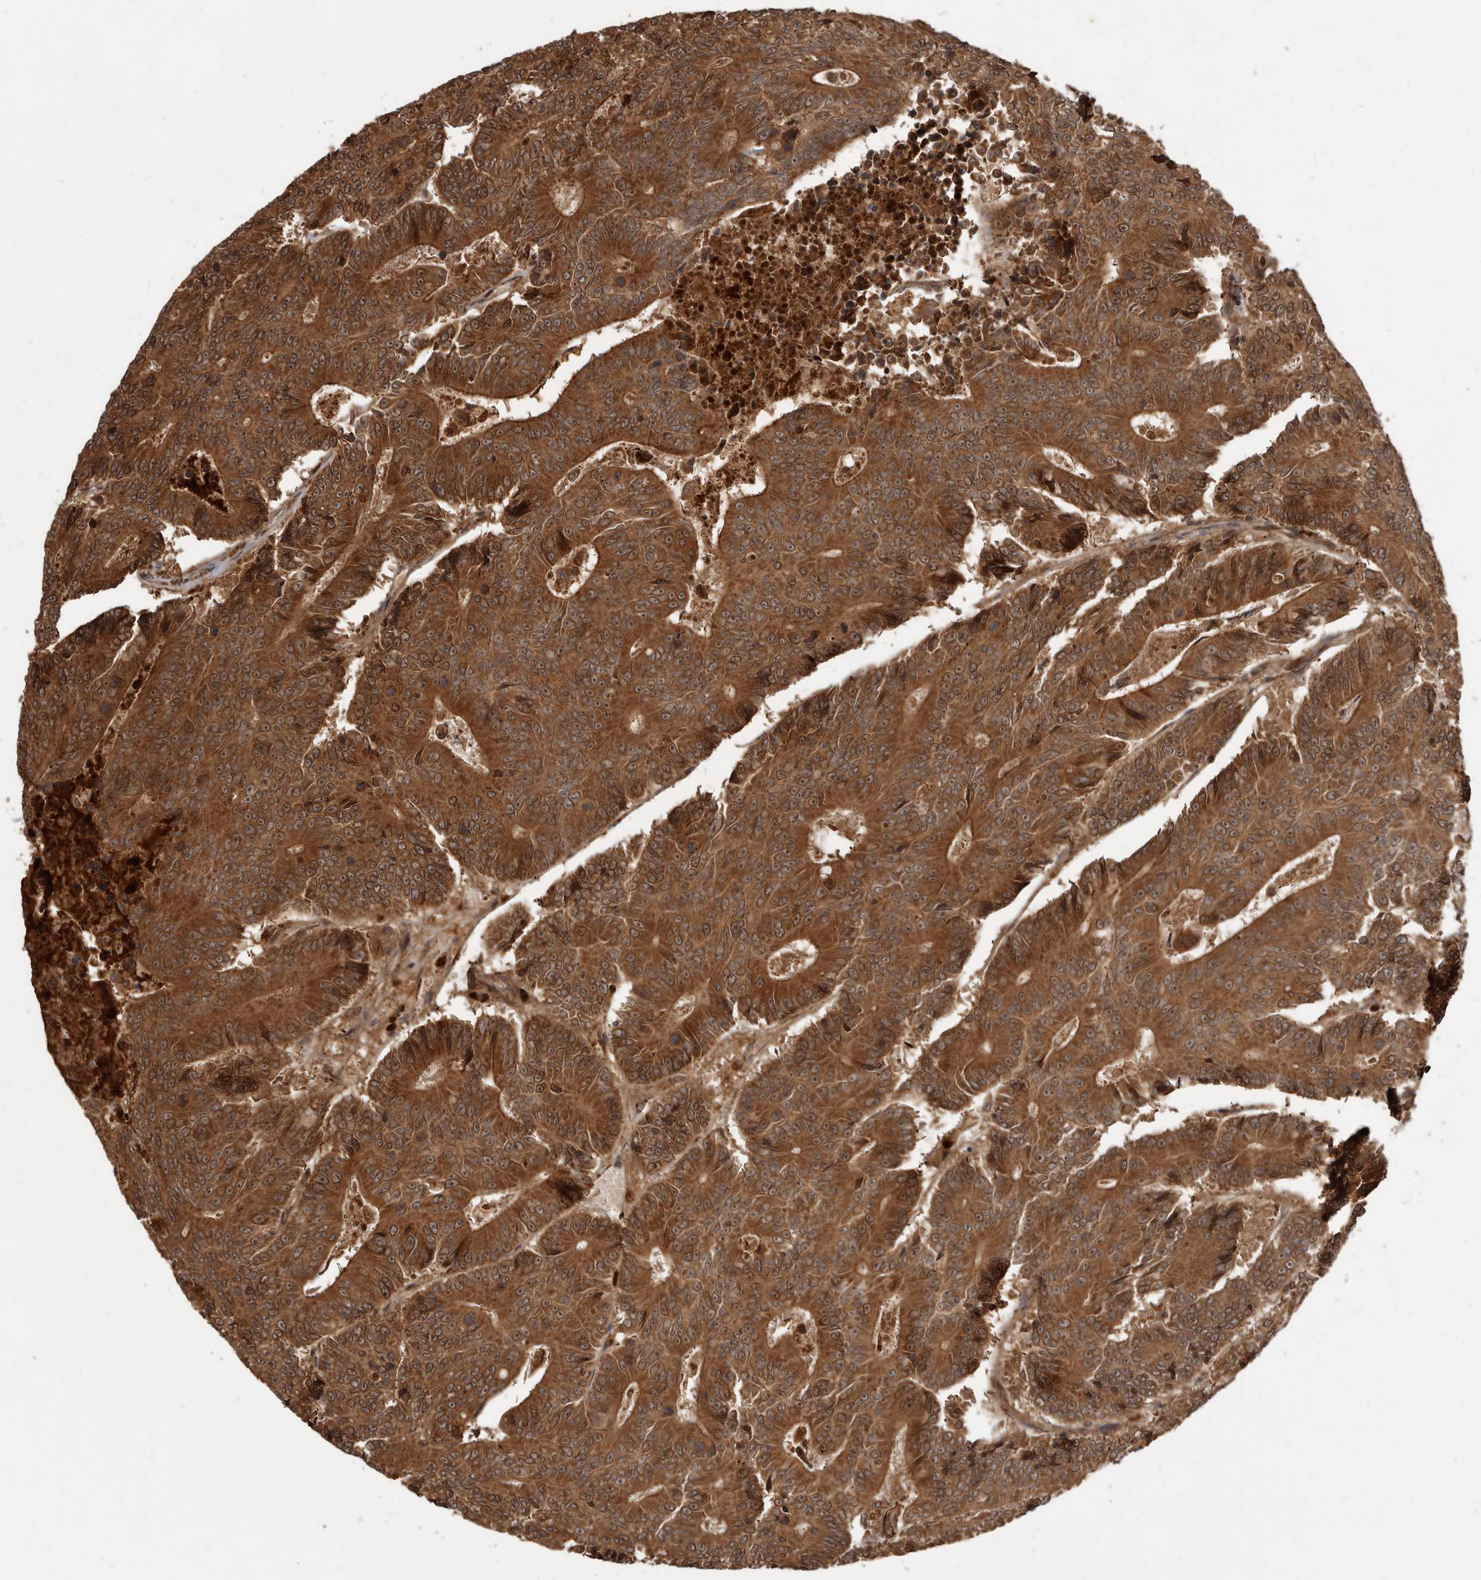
{"staining": {"intensity": "moderate", "quantity": ">75%", "location": "cytoplasmic/membranous,nuclear"}, "tissue": "colorectal cancer", "cell_type": "Tumor cells", "image_type": "cancer", "snomed": [{"axis": "morphology", "description": "Adenocarcinoma, NOS"}, {"axis": "topography", "description": "Colon"}], "caption": "An image of adenocarcinoma (colorectal) stained for a protein shows moderate cytoplasmic/membranous and nuclear brown staining in tumor cells. (DAB (3,3'-diaminobenzidine) IHC, brown staining for protein, blue staining for nuclei).", "gene": "STK36", "patient": {"sex": "male", "age": 83}}